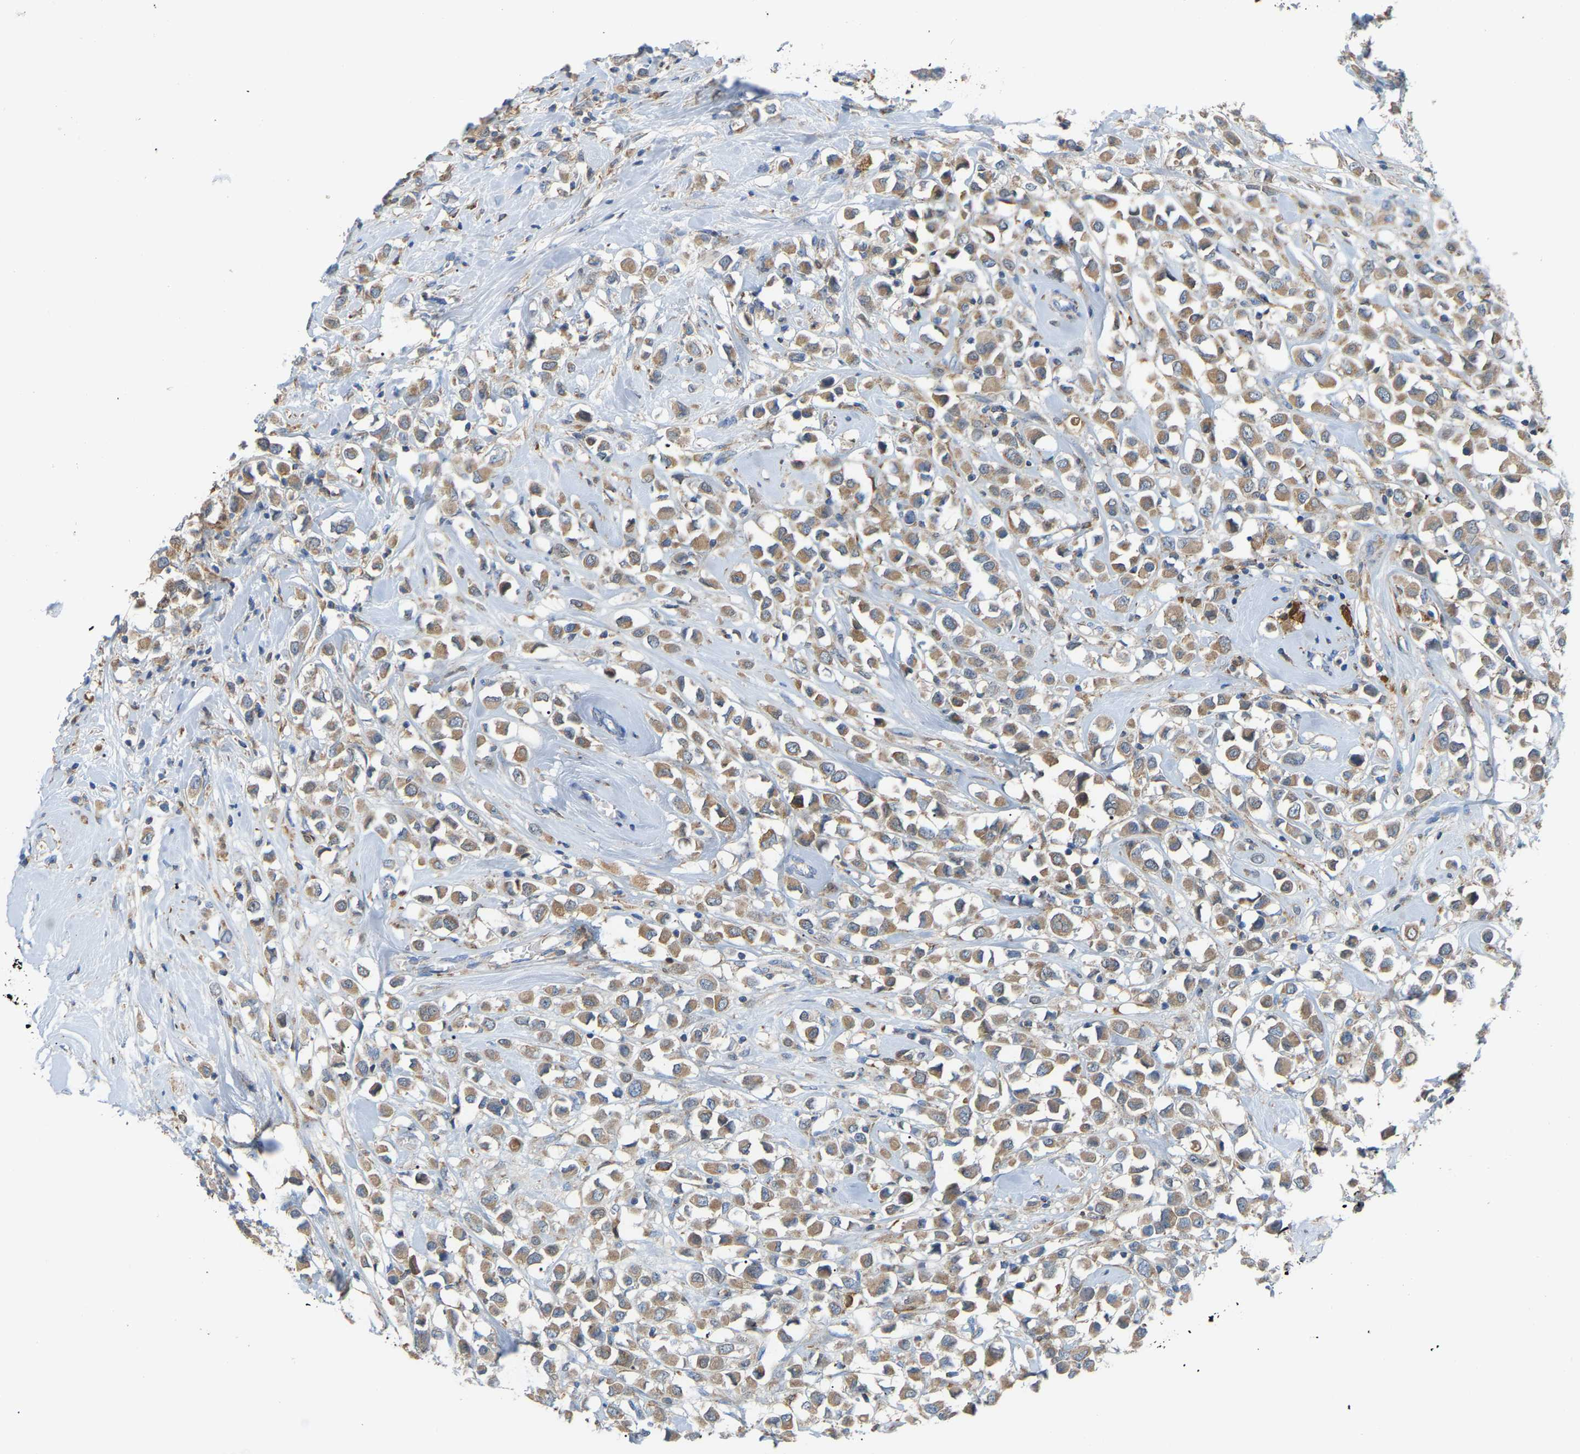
{"staining": {"intensity": "moderate", "quantity": ">75%", "location": "cytoplasmic/membranous"}, "tissue": "breast cancer", "cell_type": "Tumor cells", "image_type": "cancer", "snomed": [{"axis": "morphology", "description": "Duct carcinoma"}, {"axis": "topography", "description": "Breast"}], "caption": "DAB (3,3'-diaminobenzidine) immunohistochemical staining of human breast cancer (invasive ductal carcinoma) reveals moderate cytoplasmic/membranous protein positivity in about >75% of tumor cells. The protein is stained brown, and the nuclei are stained in blue (DAB IHC with brightfield microscopy, high magnification).", "gene": "CROT", "patient": {"sex": "female", "age": 61}}